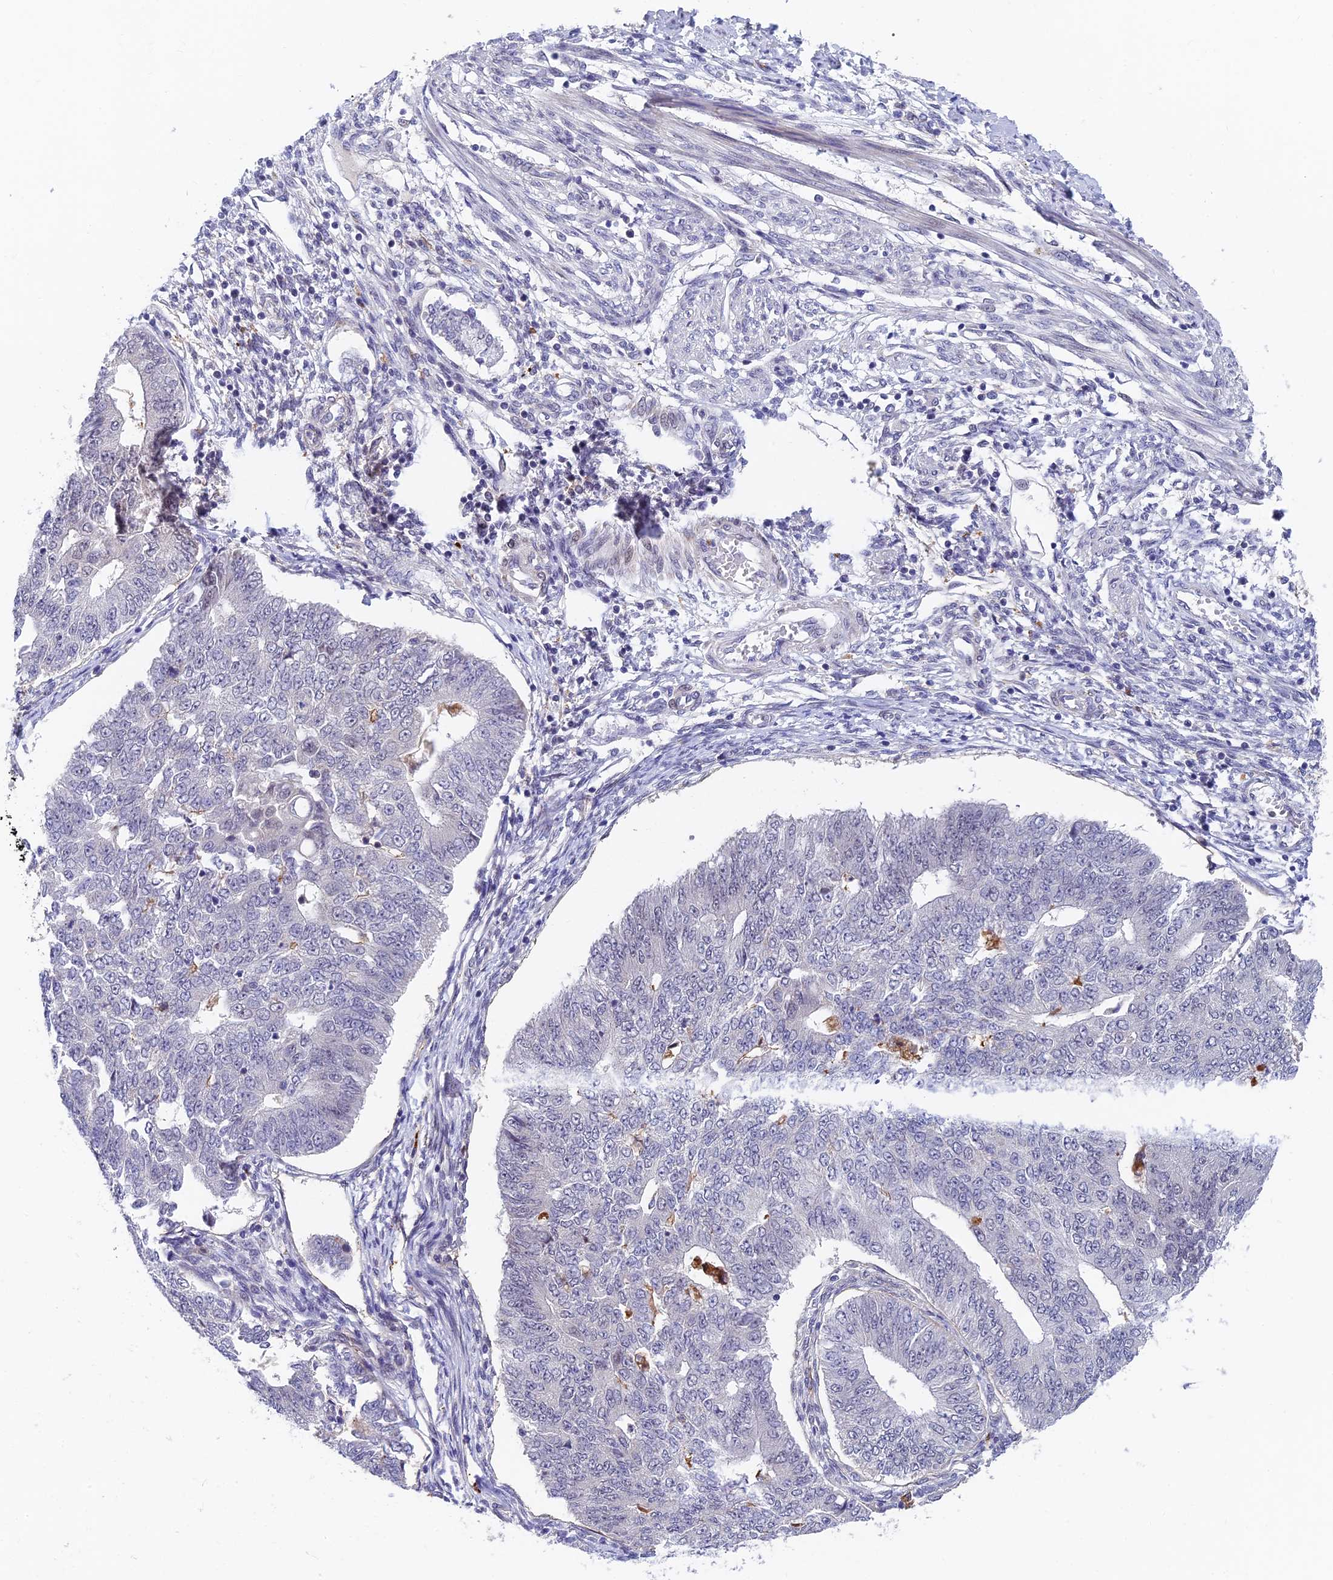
{"staining": {"intensity": "negative", "quantity": "none", "location": "none"}, "tissue": "endometrial cancer", "cell_type": "Tumor cells", "image_type": "cancer", "snomed": [{"axis": "morphology", "description": "Adenocarcinoma, NOS"}, {"axis": "topography", "description": "Endometrium"}], "caption": "A micrograph of endometrial cancer (adenocarcinoma) stained for a protein displays no brown staining in tumor cells.", "gene": "NSMCE1", "patient": {"sex": "female", "age": 32}}